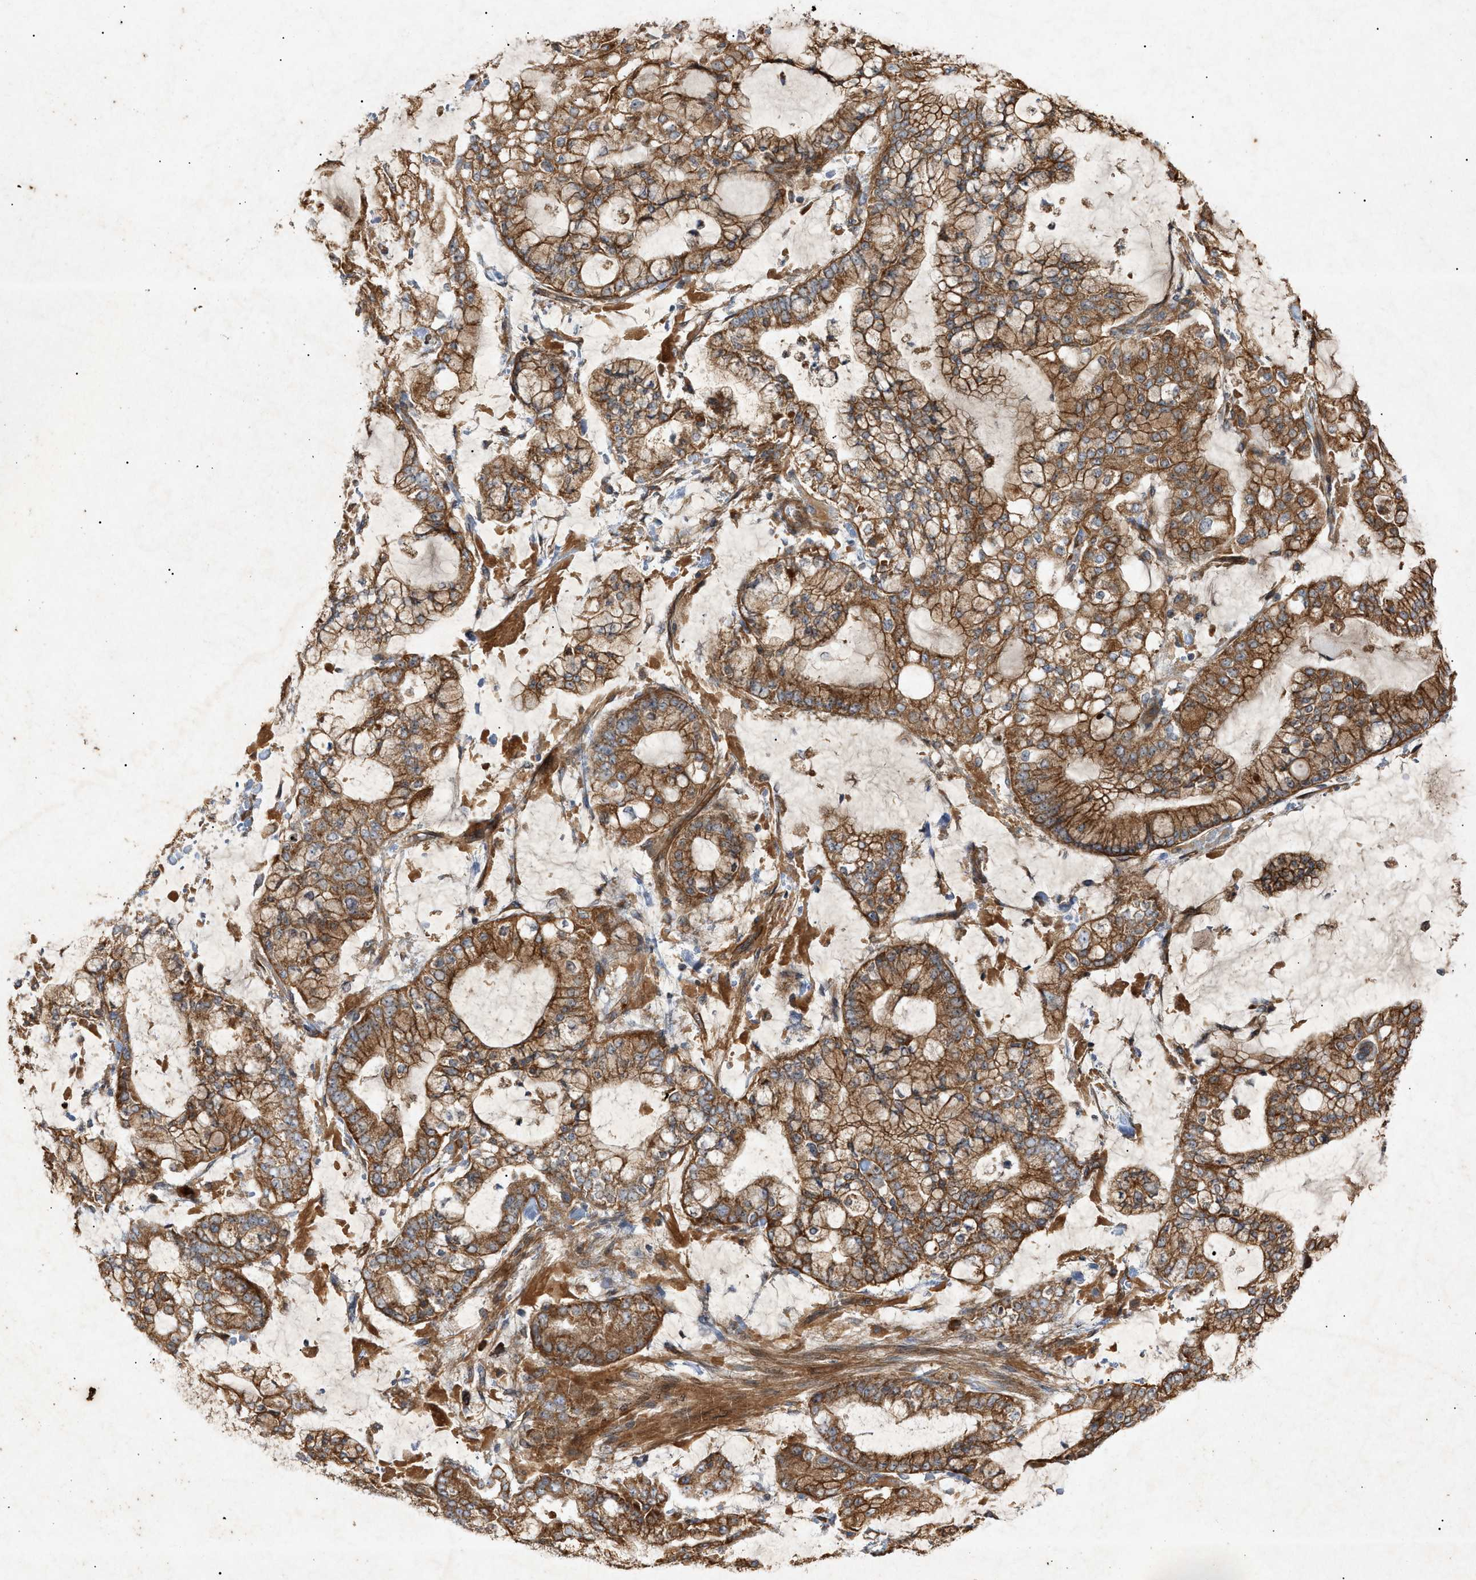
{"staining": {"intensity": "strong", "quantity": ">75%", "location": "cytoplasmic/membranous"}, "tissue": "stomach cancer", "cell_type": "Tumor cells", "image_type": "cancer", "snomed": [{"axis": "morphology", "description": "Normal tissue, NOS"}, {"axis": "morphology", "description": "Adenocarcinoma, NOS"}, {"axis": "topography", "description": "Stomach, upper"}, {"axis": "topography", "description": "Stomach"}], "caption": "Stomach cancer (adenocarcinoma) stained for a protein (brown) demonstrates strong cytoplasmic/membranous positive staining in about >75% of tumor cells.", "gene": "MTCH1", "patient": {"sex": "male", "age": 76}}